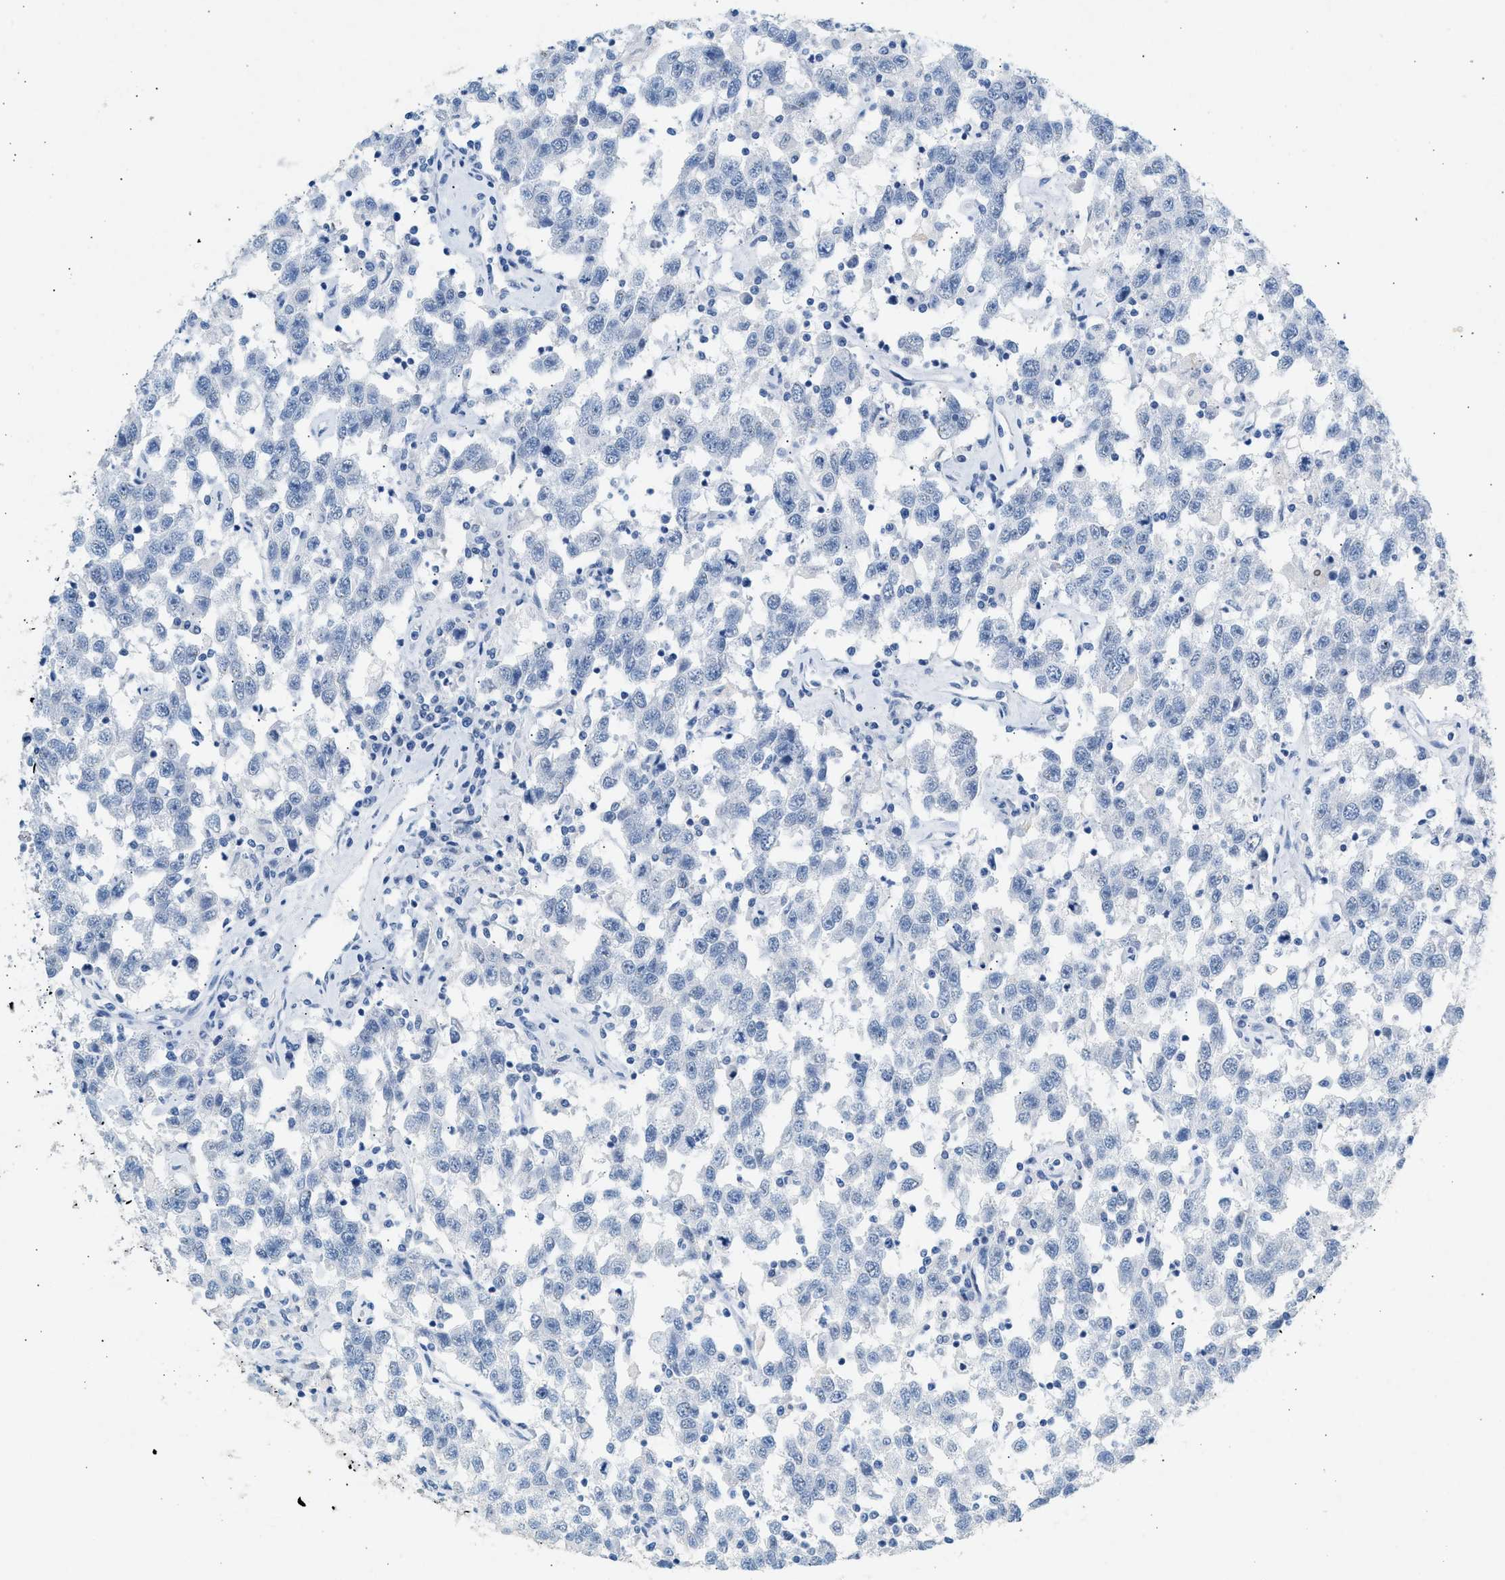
{"staining": {"intensity": "negative", "quantity": "none", "location": "none"}, "tissue": "testis cancer", "cell_type": "Tumor cells", "image_type": "cancer", "snomed": [{"axis": "morphology", "description": "Seminoma, NOS"}, {"axis": "topography", "description": "Testis"}], "caption": "Image shows no significant protein expression in tumor cells of testis cancer.", "gene": "HHATL", "patient": {"sex": "male", "age": 41}}